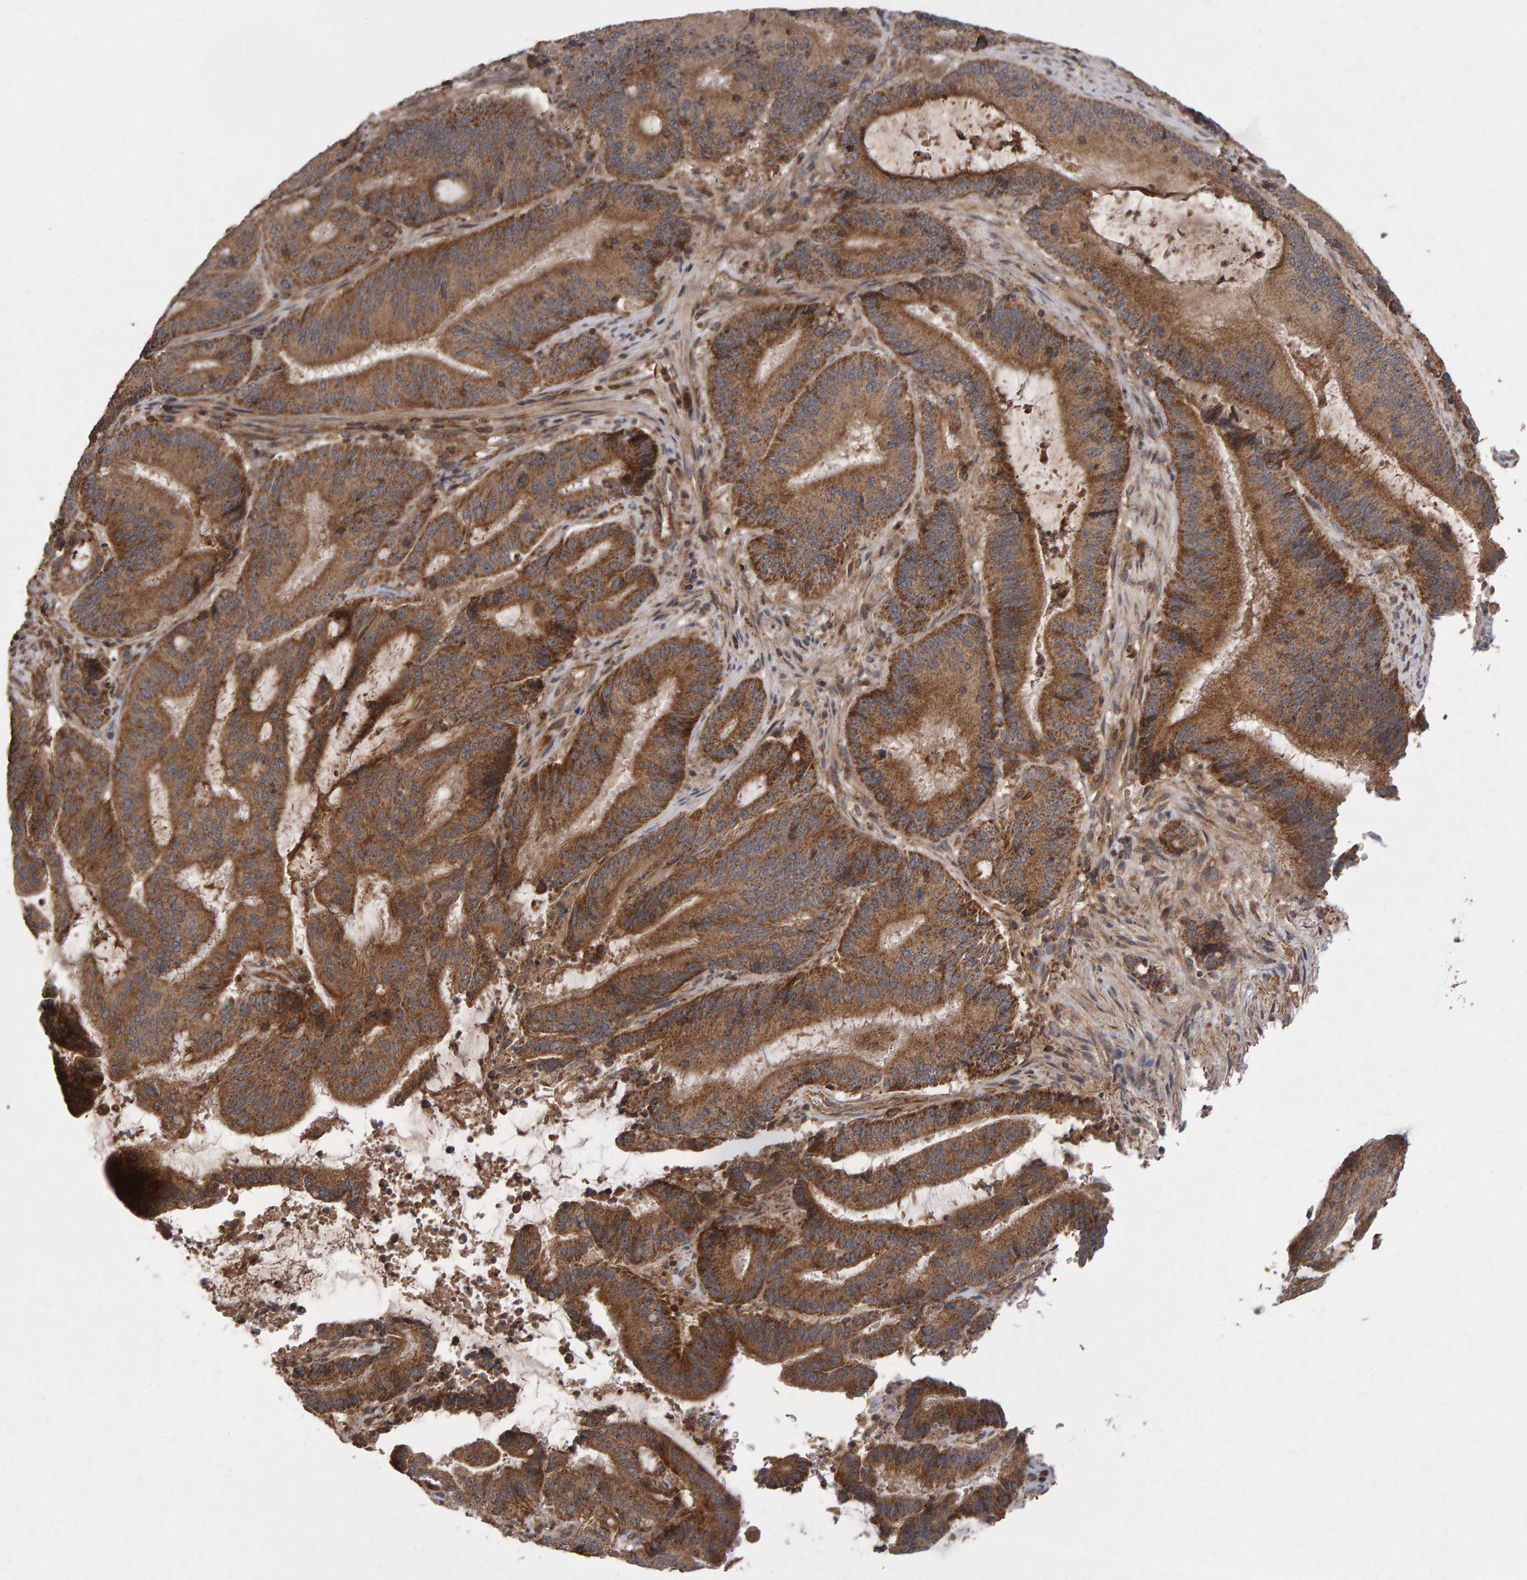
{"staining": {"intensity": "moderate", "quantity": ">75%", "location": "cytoplasmic/membranous"}, "tissue": "liver cancer", "cell_type": "Tumor cells", "image_type": "cancer", "snomed": [{"axis": "morphology", "description": "Normal tissue, NOS"}, {"axis": "morphology", "description": "Cholangiocarcinoma"}, {"axis": "topography", "description": "Liver"}, {"axis": "topography", "description": "Peripheral nerve tissue"}], "caption": "Protein expression analysis of human cholangiocarcinoma (liver) reveals moderate cytoplasmic/membranous staining in approximately >75% of tumor cells.", "gene": "PGS1", "patient": {"sex": "female", "age": 73}}